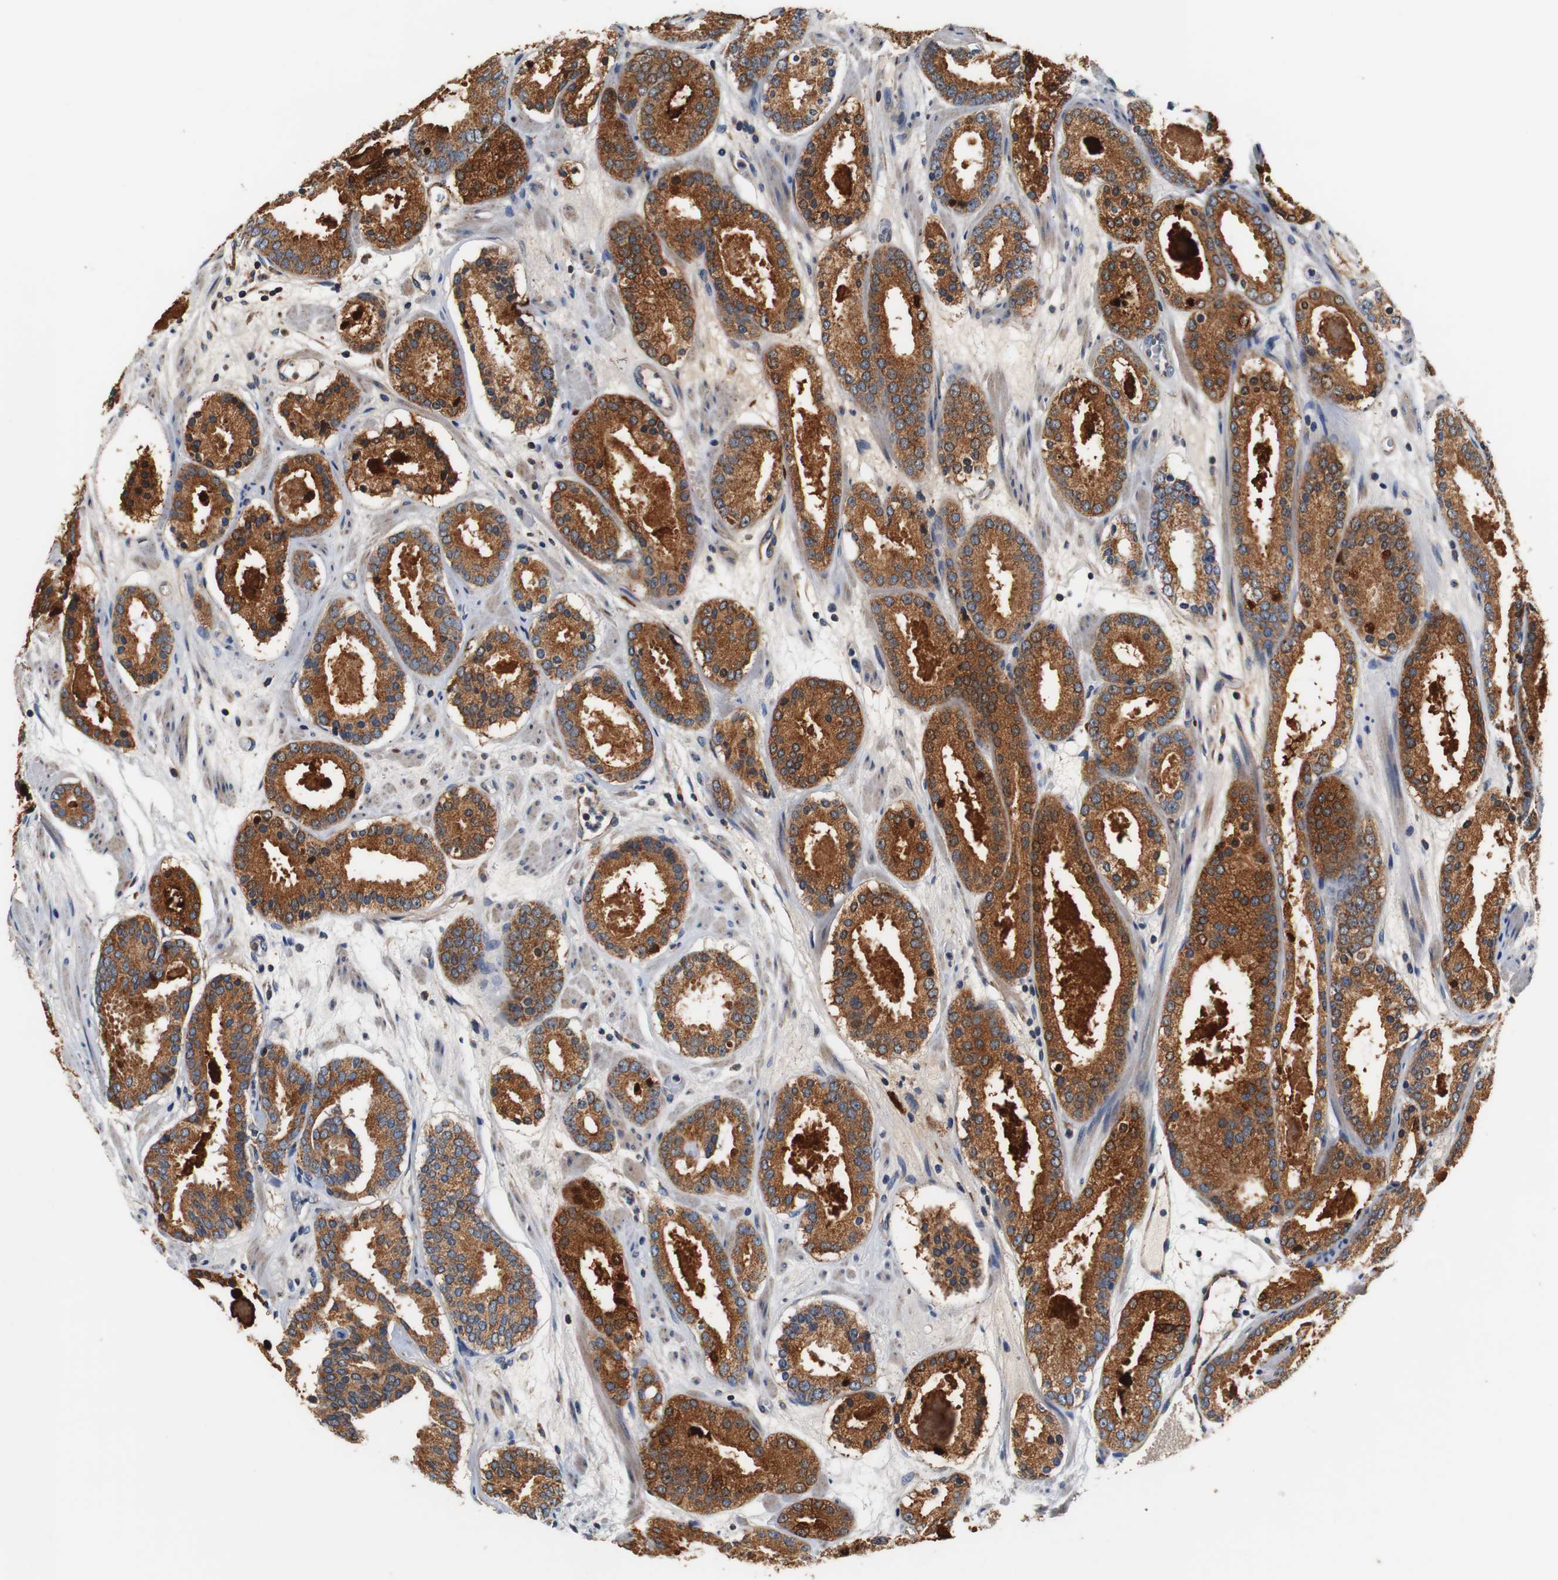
{"staining": {"intensity": "moderate", "quantity": ">75%", "location": "cytoplasmic/membranous"}, "tissue": "prostate cancer", "cell_type": "Tumor cells", "image_type": "cancer", "snomed": [{"axis": "morphology", "description": "Adenocarcinoma, Low grade"}, {"axis": "topography", "description": "Prostate"}], "caption": "Immunohistochemistry photomicrograph of neoplastic tissue: prostate adenocarcinoma (low-grade) stained using immunohistochemistry reveals medium levels of moderate protein expression localized specifically in the cytoplasmic/membranous of tumor cells, appearing as a cytoplasmic/membranous brown color.", "gene": "LRP4", "patient": {"sex": "male", "age": 69}}